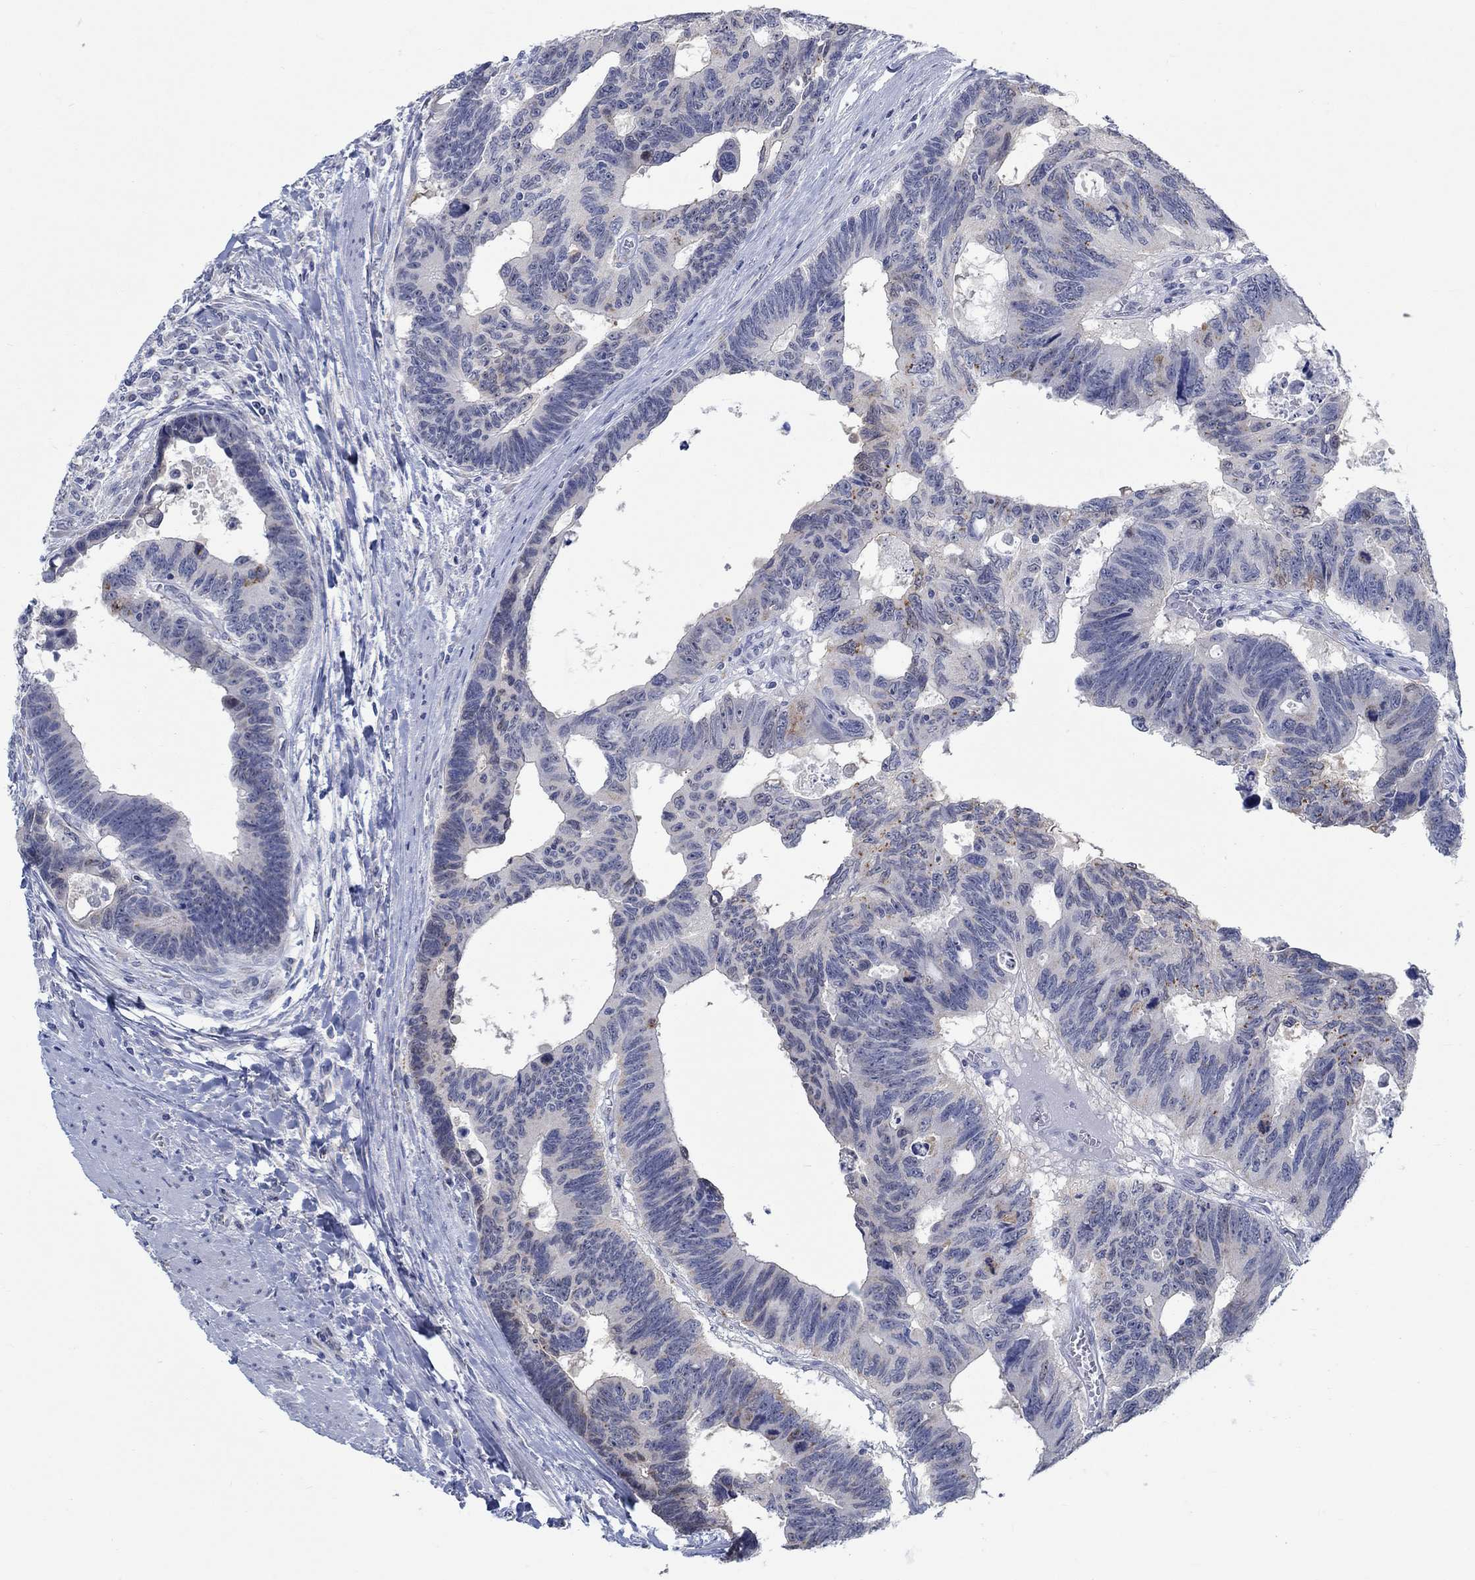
{"staining": {"intensity": "moderate", "quantity": "<25%", "location": "cytoplasmic/membranous"}, "tissue": "colorectal cancer", "cell_type": "Tumor cells", "image_type": "cancer", "snomed": [{"axis": "morphology", "description": "Adenocarcinoma, NOS"}, {"axis": "topography", "description": "Colon"}], "caption": "Immunohistochemical staining of human colorectal cancer exhibits low levels of moderate cytoplasmic/membranous protein positivity in approximately <25% of tumor cells.", "gene": "TEKT4", "patient": {"sex": "female", "age": 77}}